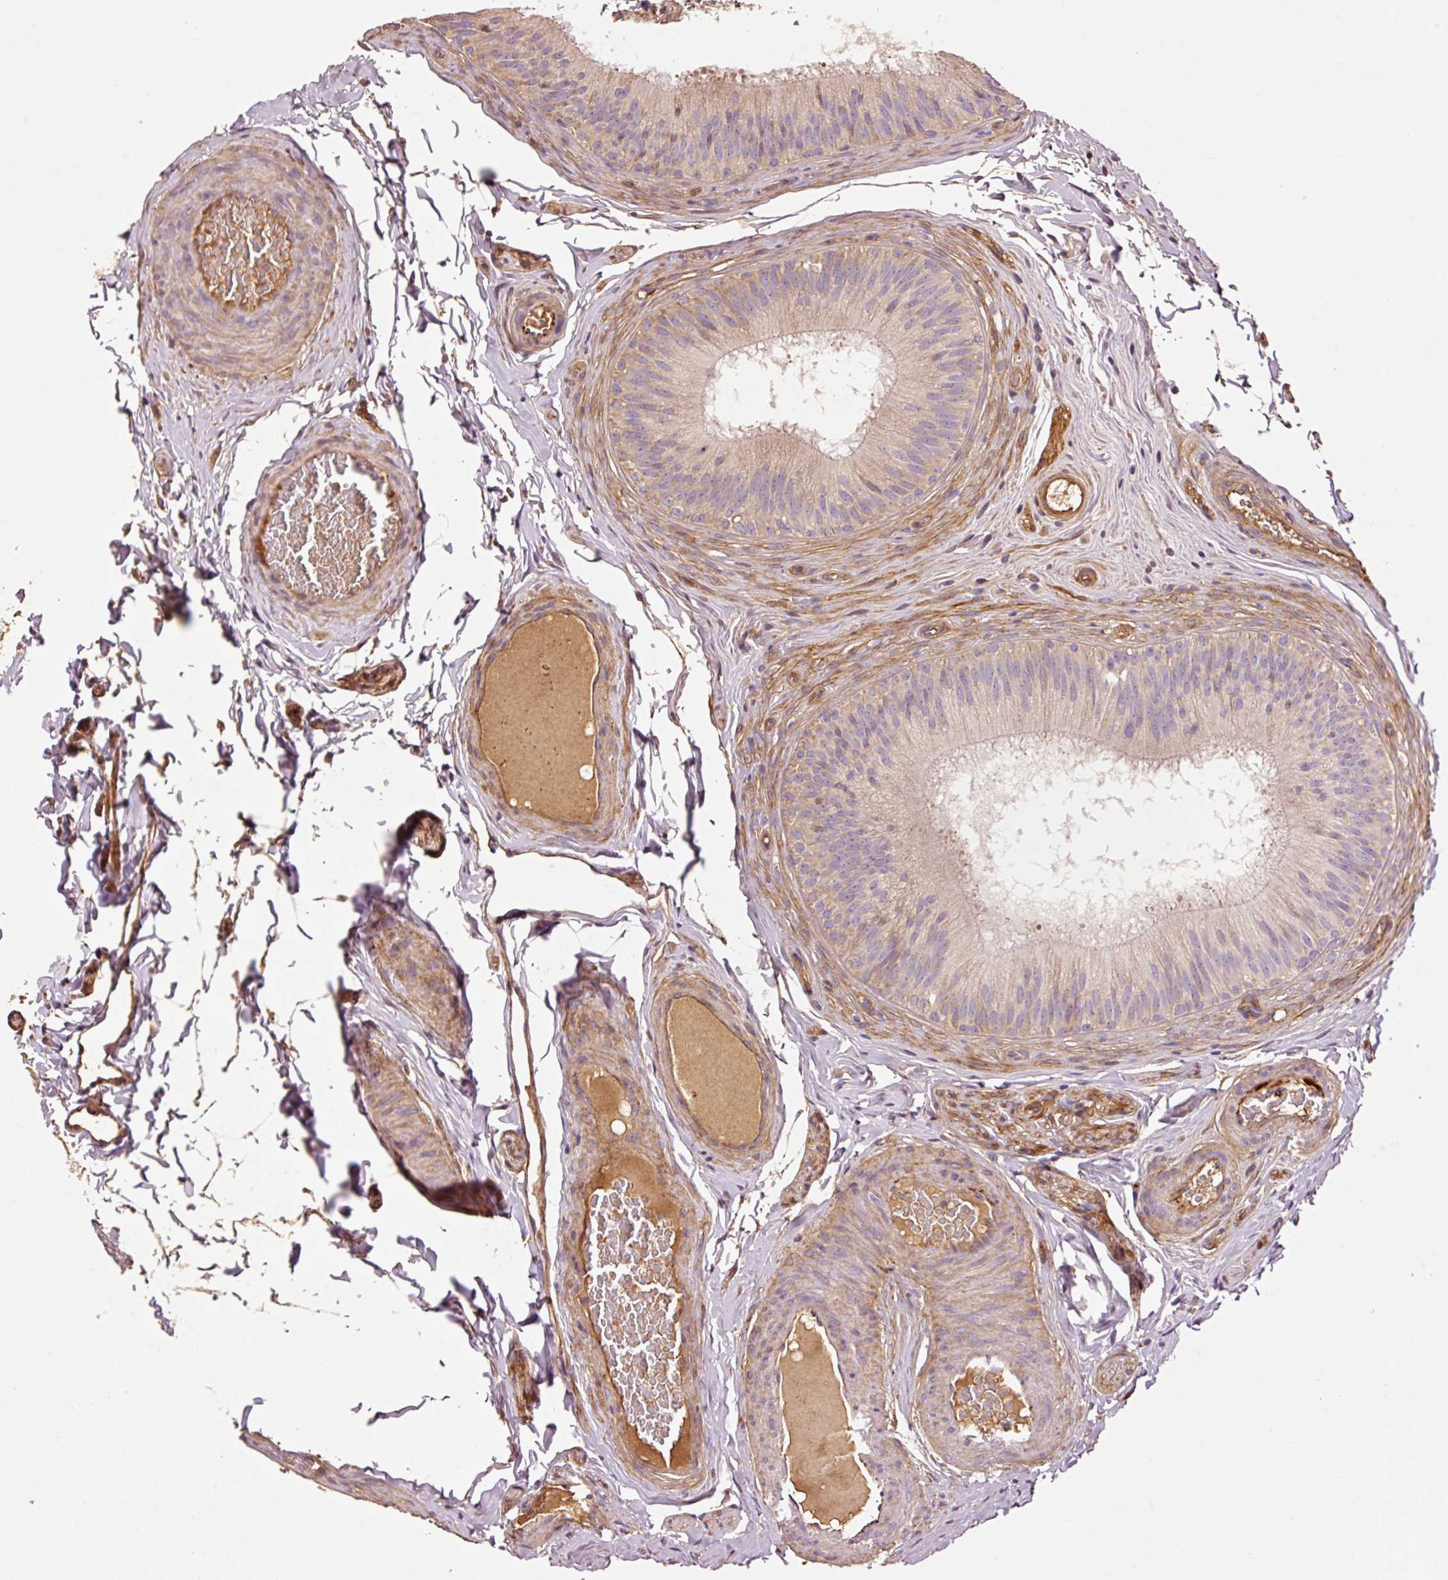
{"staining": {"intensity": "moderate", "quantity": ">75%", "location": "cytoplasmic/membranous"}, "tissue": "epididymis", "cell_type": "Glandular cells", "image_type": "normal", "snomed": [{"axis": "morphology", "description": "Normal tissue, NOS"}, {"axis": "topography", "description": "Epididymis"}], "caption": "Immunohistochemical staining of normal epididymis reveals medium levels of moderate cytoplasmic/membranous expression in about >75% of glandular cells.", "gene": "NID2", "patient": {"sex": "male", "age": 24}}